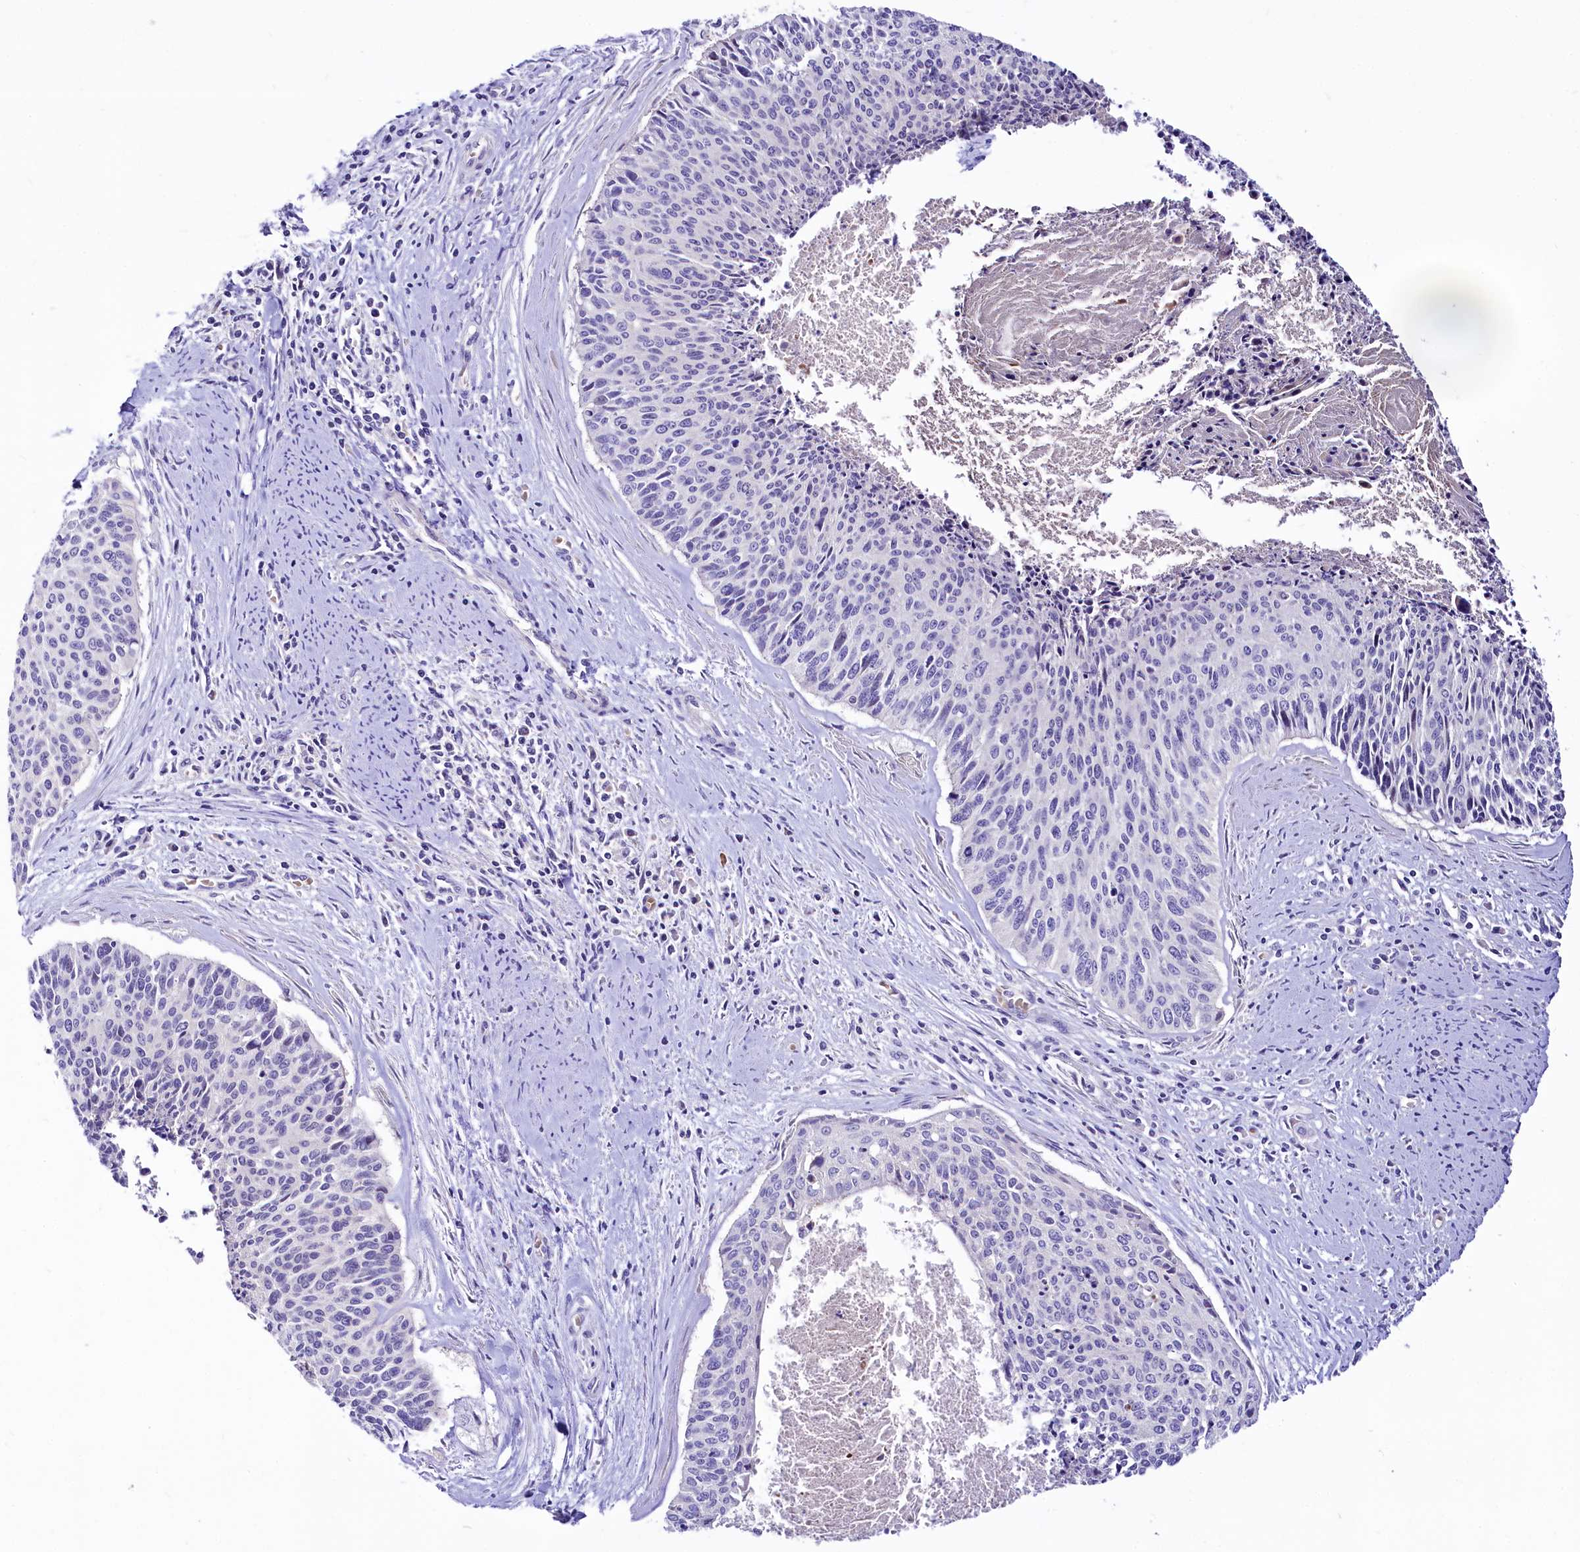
{"staining": {"intensity": "negative", "quantity": "none", "location": "none"}, "tissue": "cervical cancer", "cell_type": "Tumor cells", "image_type": "cancer", "snomed": [{"axis": "morphology", "description": "Squamous cell carcinoma, NOS"}, {"axis": "topography", "description": "Cervix"}], "caption": "Cervical squamous cell carcinoma was stained to show a protein in brown. There is no significant staining in tumor cells.", "gene": "ABHD5", "patient": {"sex": "female", "age": 55}}